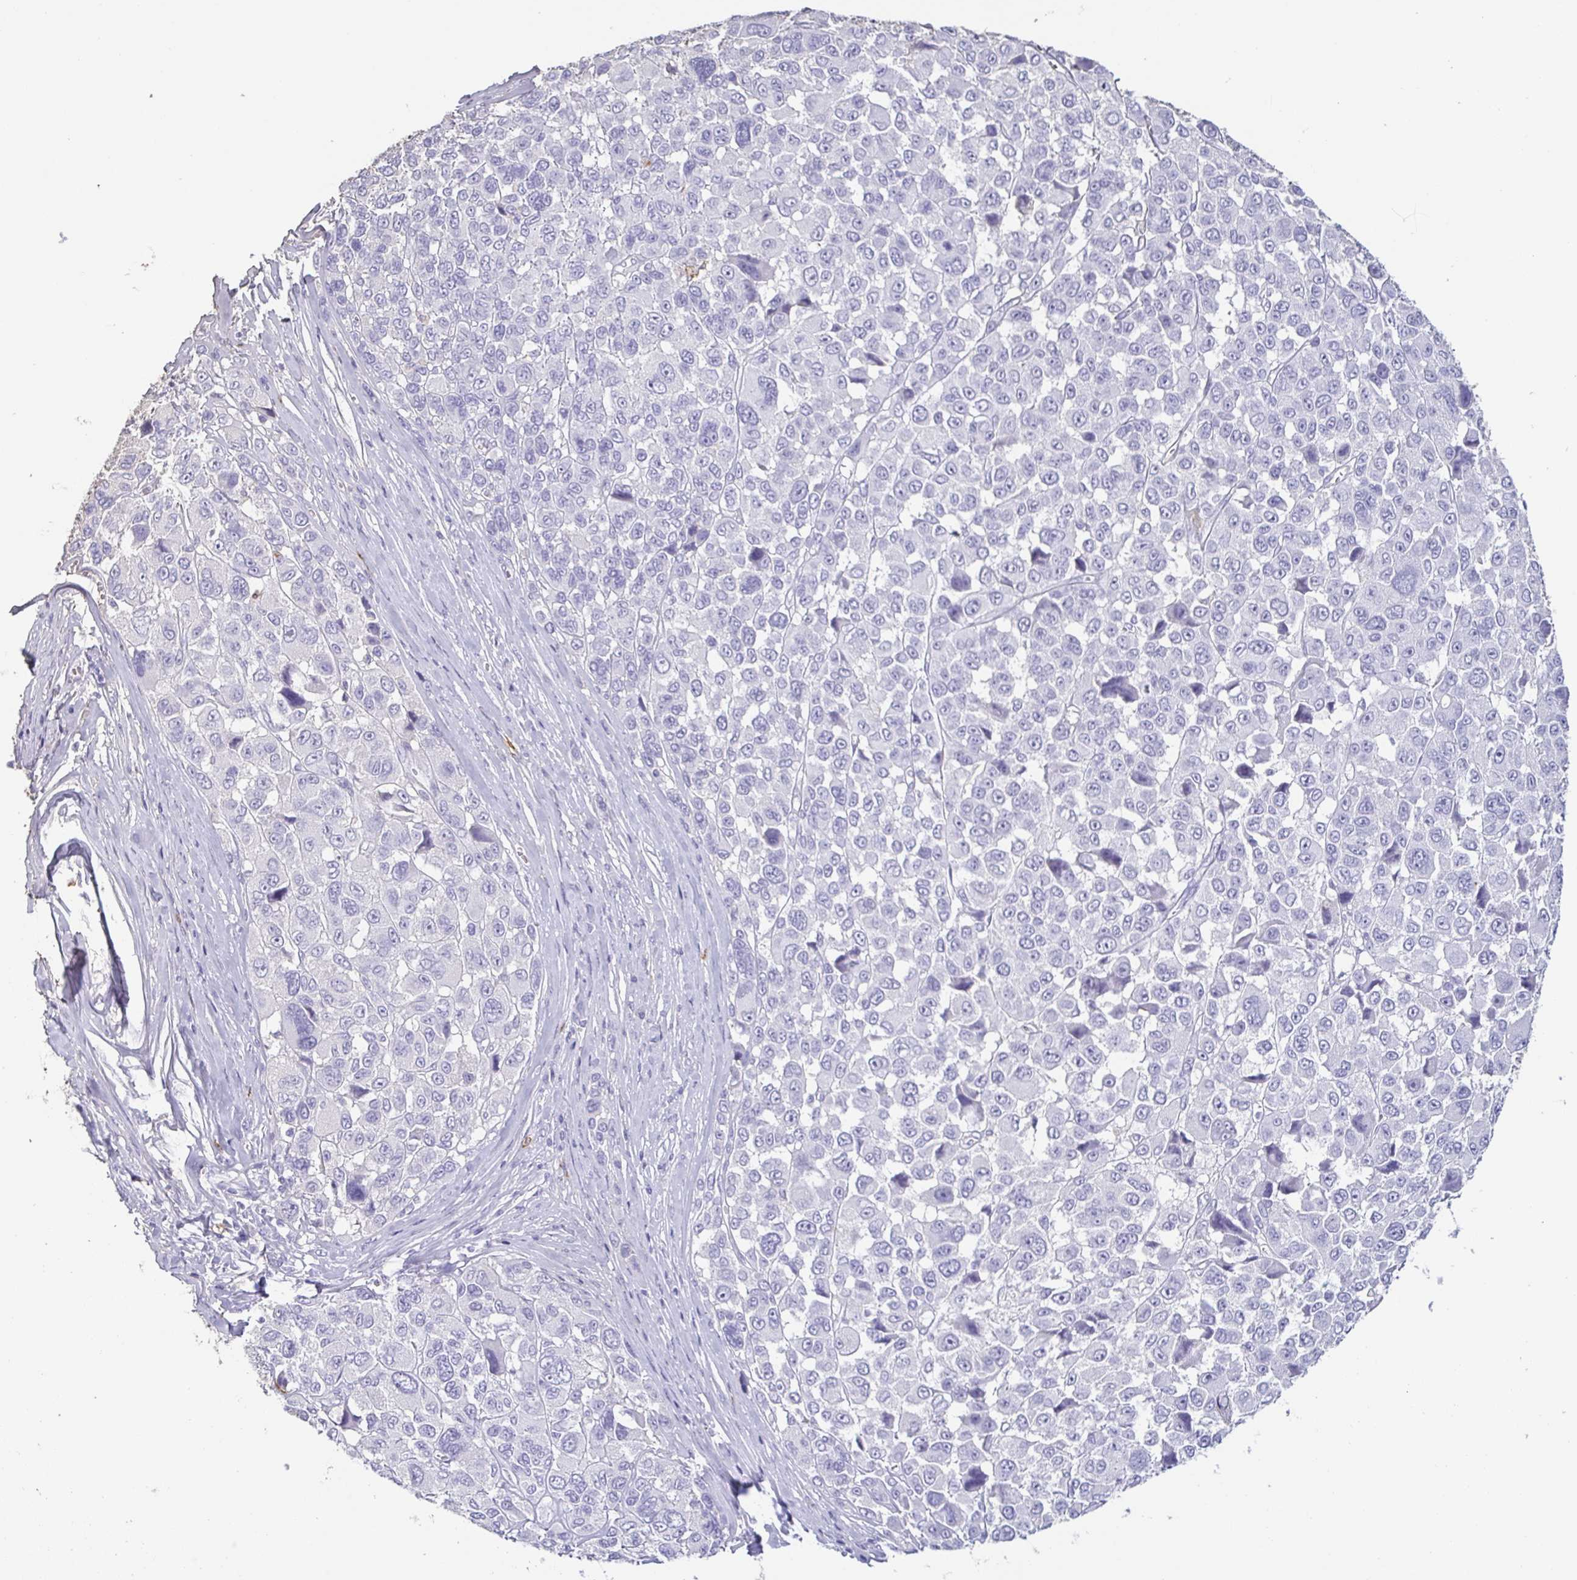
{"staining": {"intensity": "negative", "quantity": "none", "location": "none"}, "tissue": "melanoma", "cell_type": "Tumor cells", "image_type": "cancer", "snomed": [{"axis": "morphology", "description": "Malignant melanoma, NOS"}, {"axis": "topography", "description": "Skin"}], "caption": "IHC micrograph of malignant melanoma stained for a protein (brown), which shows no positivity in tumor cells.", "gene": "BPIFA2", "patient": {"sex": "female", "age": 66}}